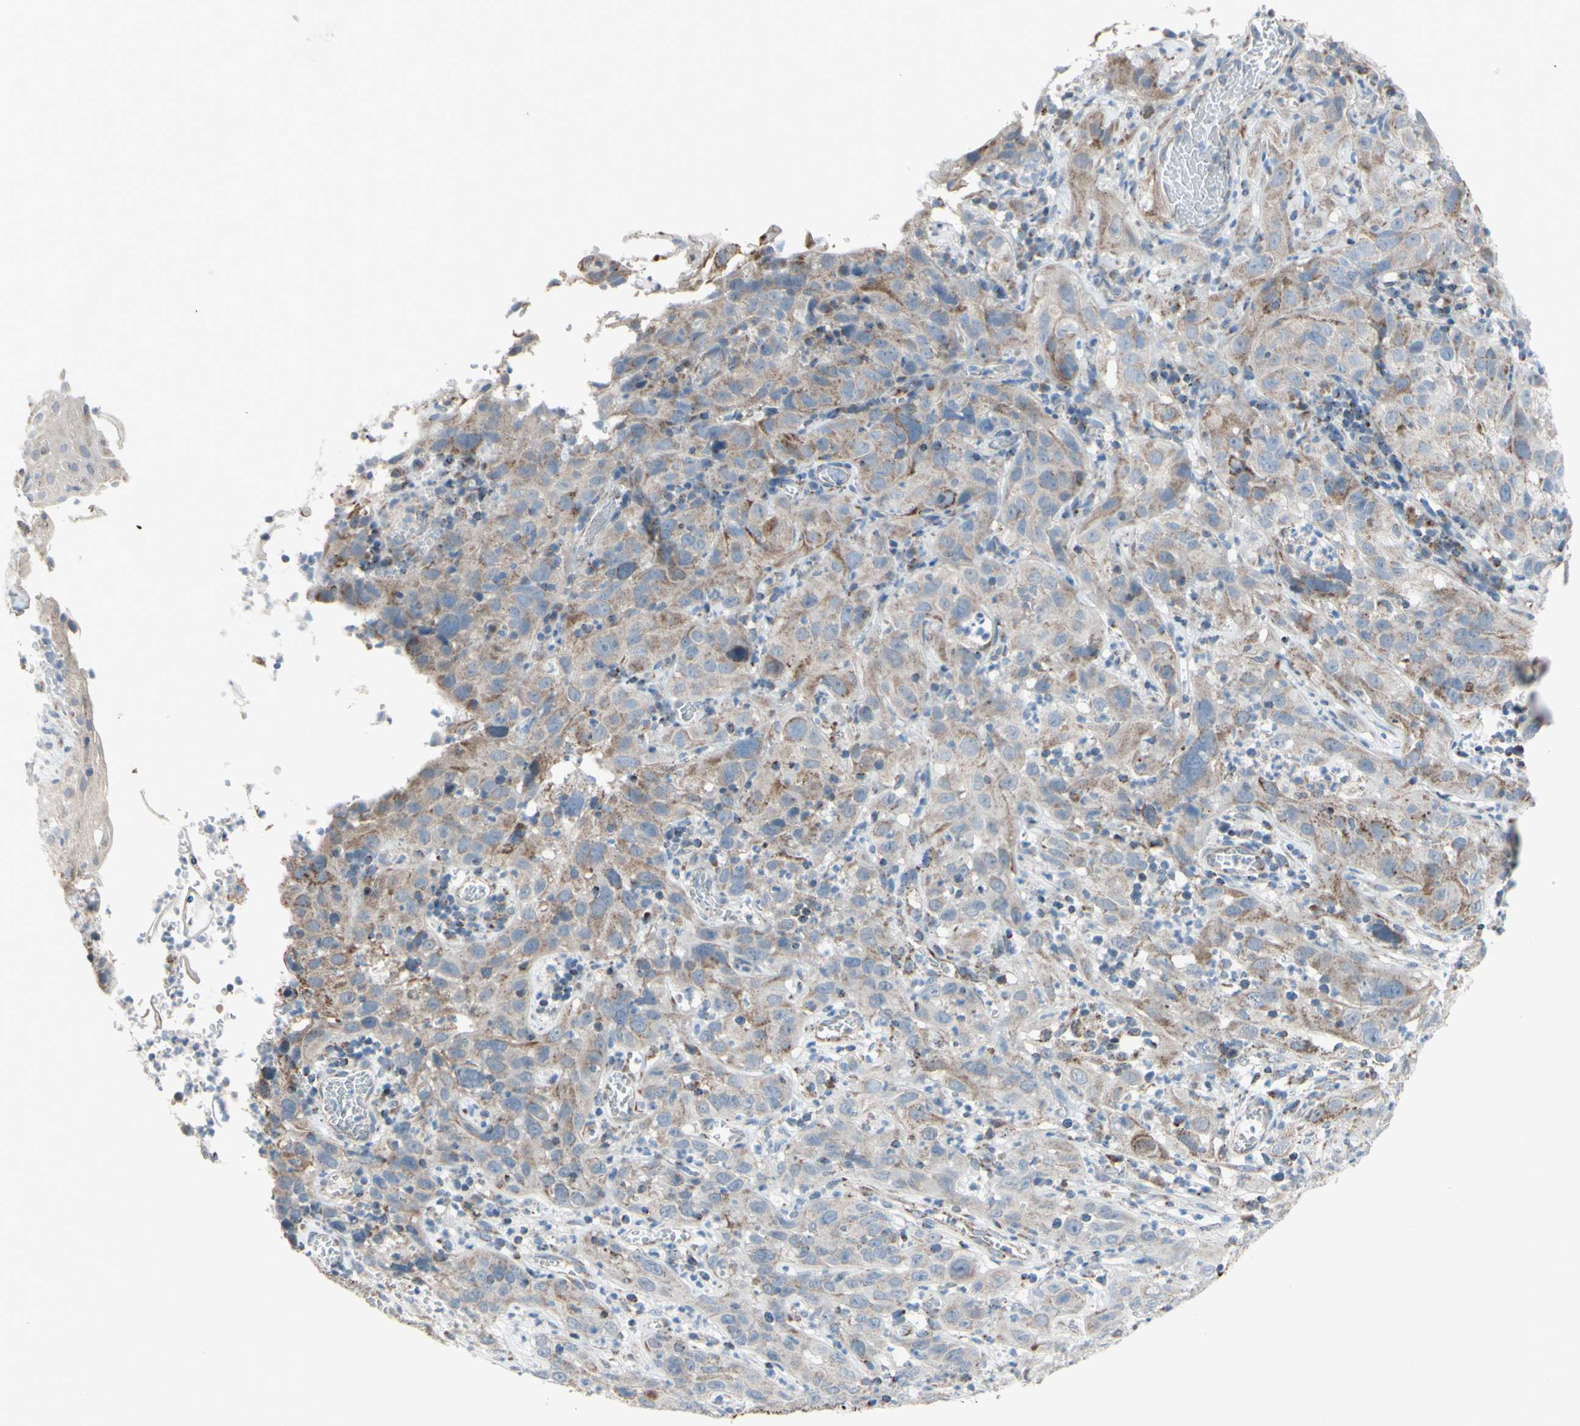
{"staining": {"intensity": "weak", "quantity": "25%-75%", "location": "cytoplasmic/membranous"}, "tissue": "cervical cancer", "cell_type": "Tumor cells", "image_type": "cancer", "snomed": [{"axis": "morphology", "description": "Squamous cell carcinoma, NOS"}, {"axis": "topography", "description": "Cervix"}], "caption": "There is low levels of weak cytoplasmic/membranous positivity in tumor cells of squamous cell carcinoma (cervical), as demonstrated by immunohistochemical staining (brown color).", "gene": "GLT8D1", "patient": {"sex": "female", "age": 32}}